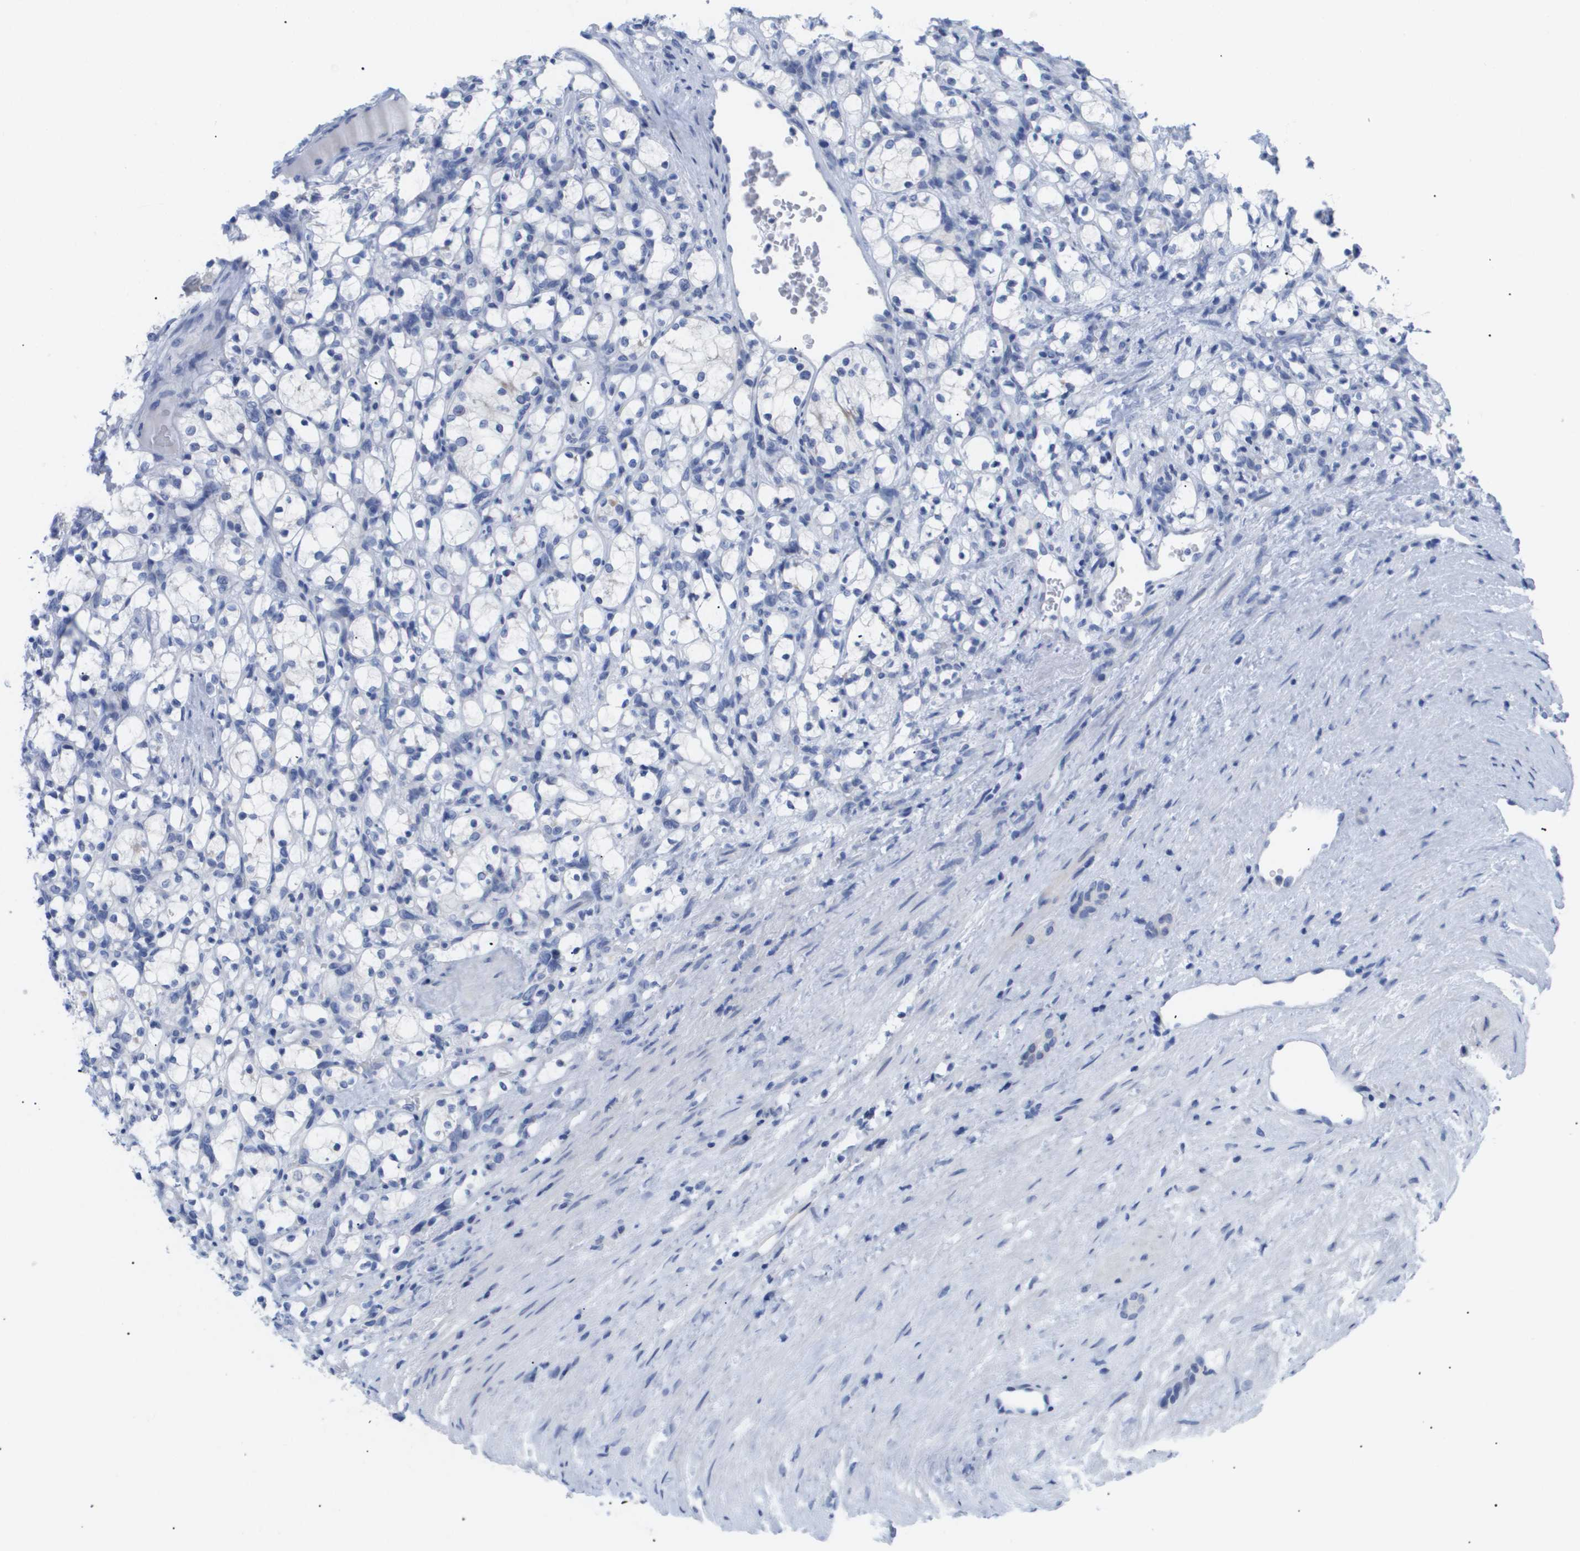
{"staining": {"intensity": "negative", "quantity": "none", "location": "none"}, "tissue": "renal cancer", "cell_type": "Tumor cells", "image_type": "cancer", "snomed": [{"axis": "morphology", "description": "Adenocarcinoma, NOS"}, {"axis": "topography", "description": "Kidney"}], "caption": "Histopathology image shows no significant protein staining in tumor cells of renal adenocarcinoma.", "gene": "CAV3", "patient": {"sex": "female", "age": 69}}